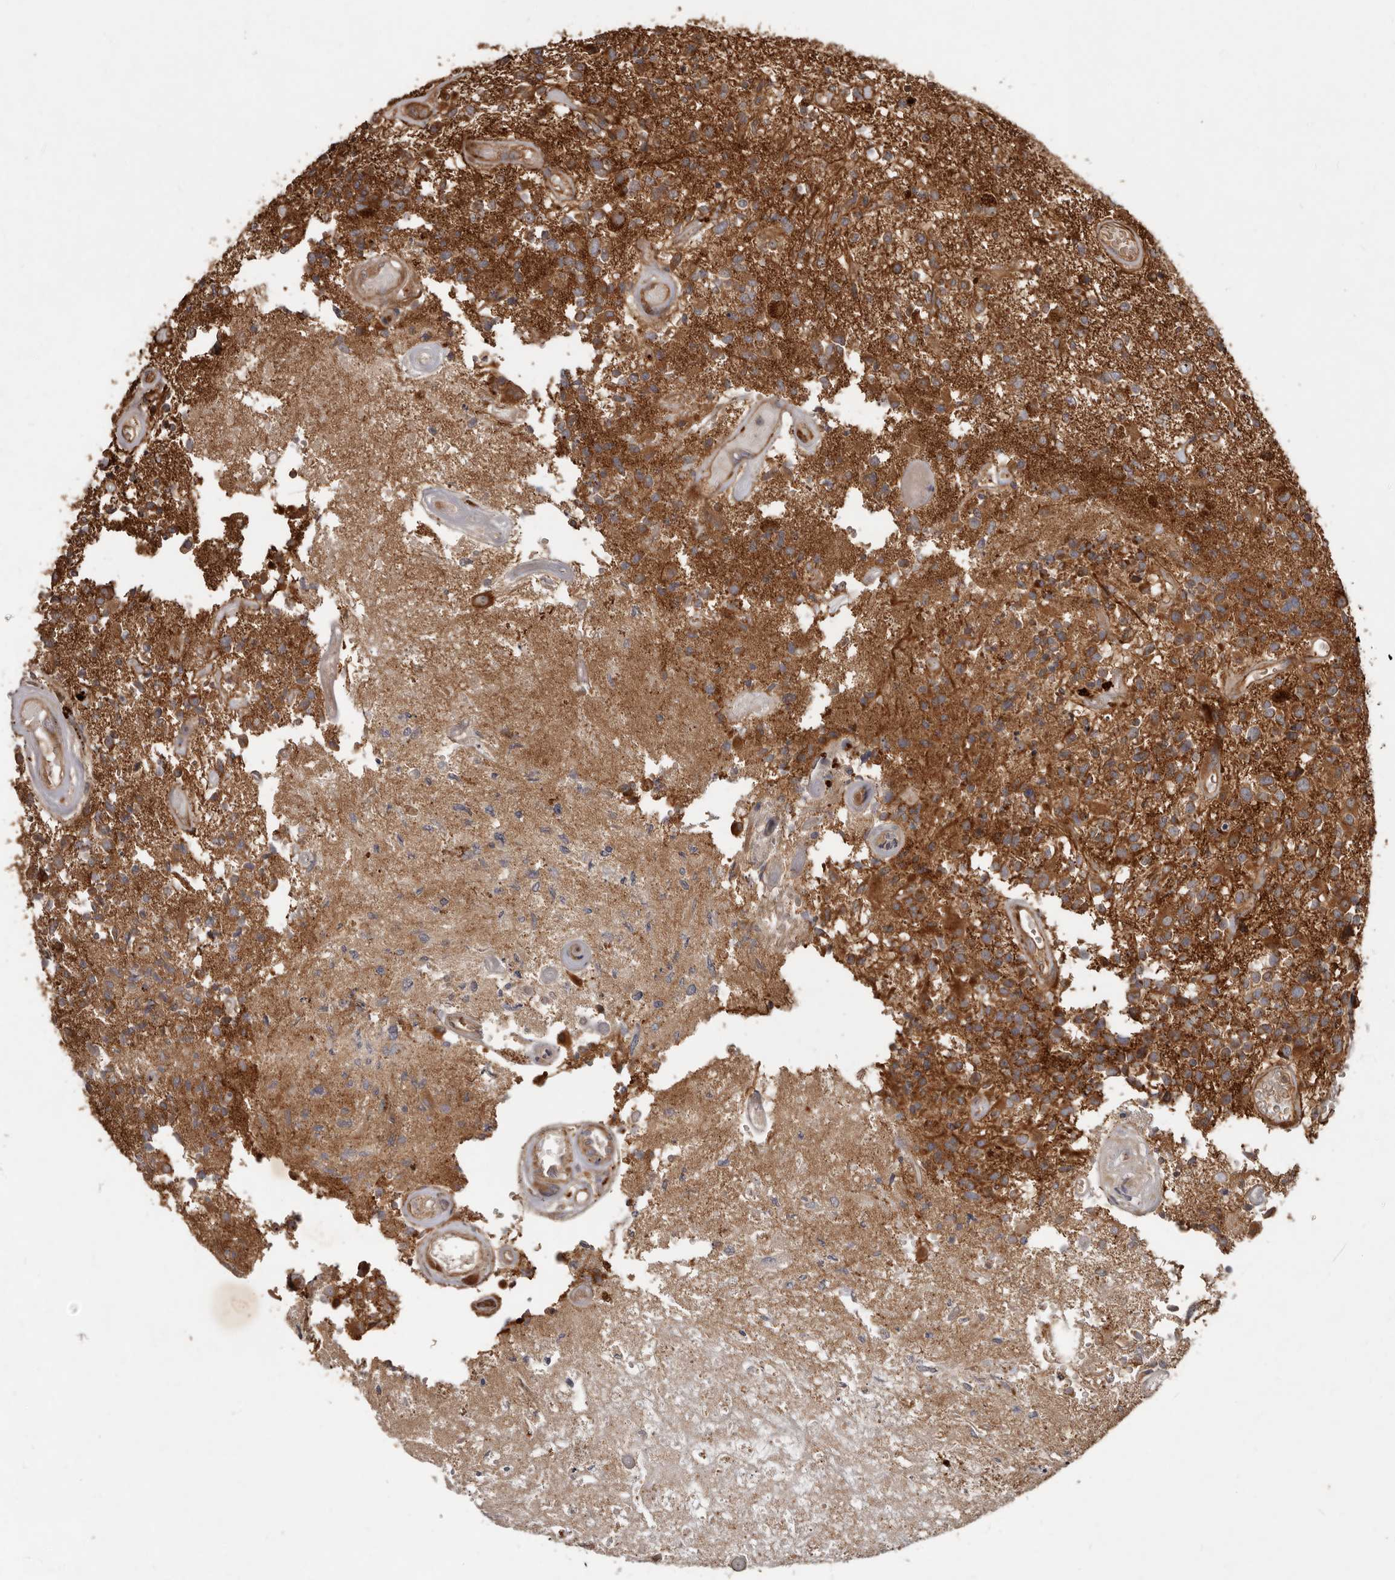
{"staining": {"intensity": "moderate", "quantity": ">75%", "location": "cytoplasmic/membranous"}, "tissue": "glioma", "cell_type": "Tumor cells", "image_type": "cancer", "snomed": [{"axis": "morphology", "description": "Glioma, malignant, High grade"}, {"axis": "morphology", "description": "Glioblastoma, NOS"}, {"axis": "topography", "description": "Brain"}], "caption": "IHC photomicrograph of glioma stained for a protein (brown), which shows medium levels of moderate cytoplasmic/membranous staining in about >75% of tumor cells.", "gene": "STK36", "patient": {"sex": "male", "age": 60}}